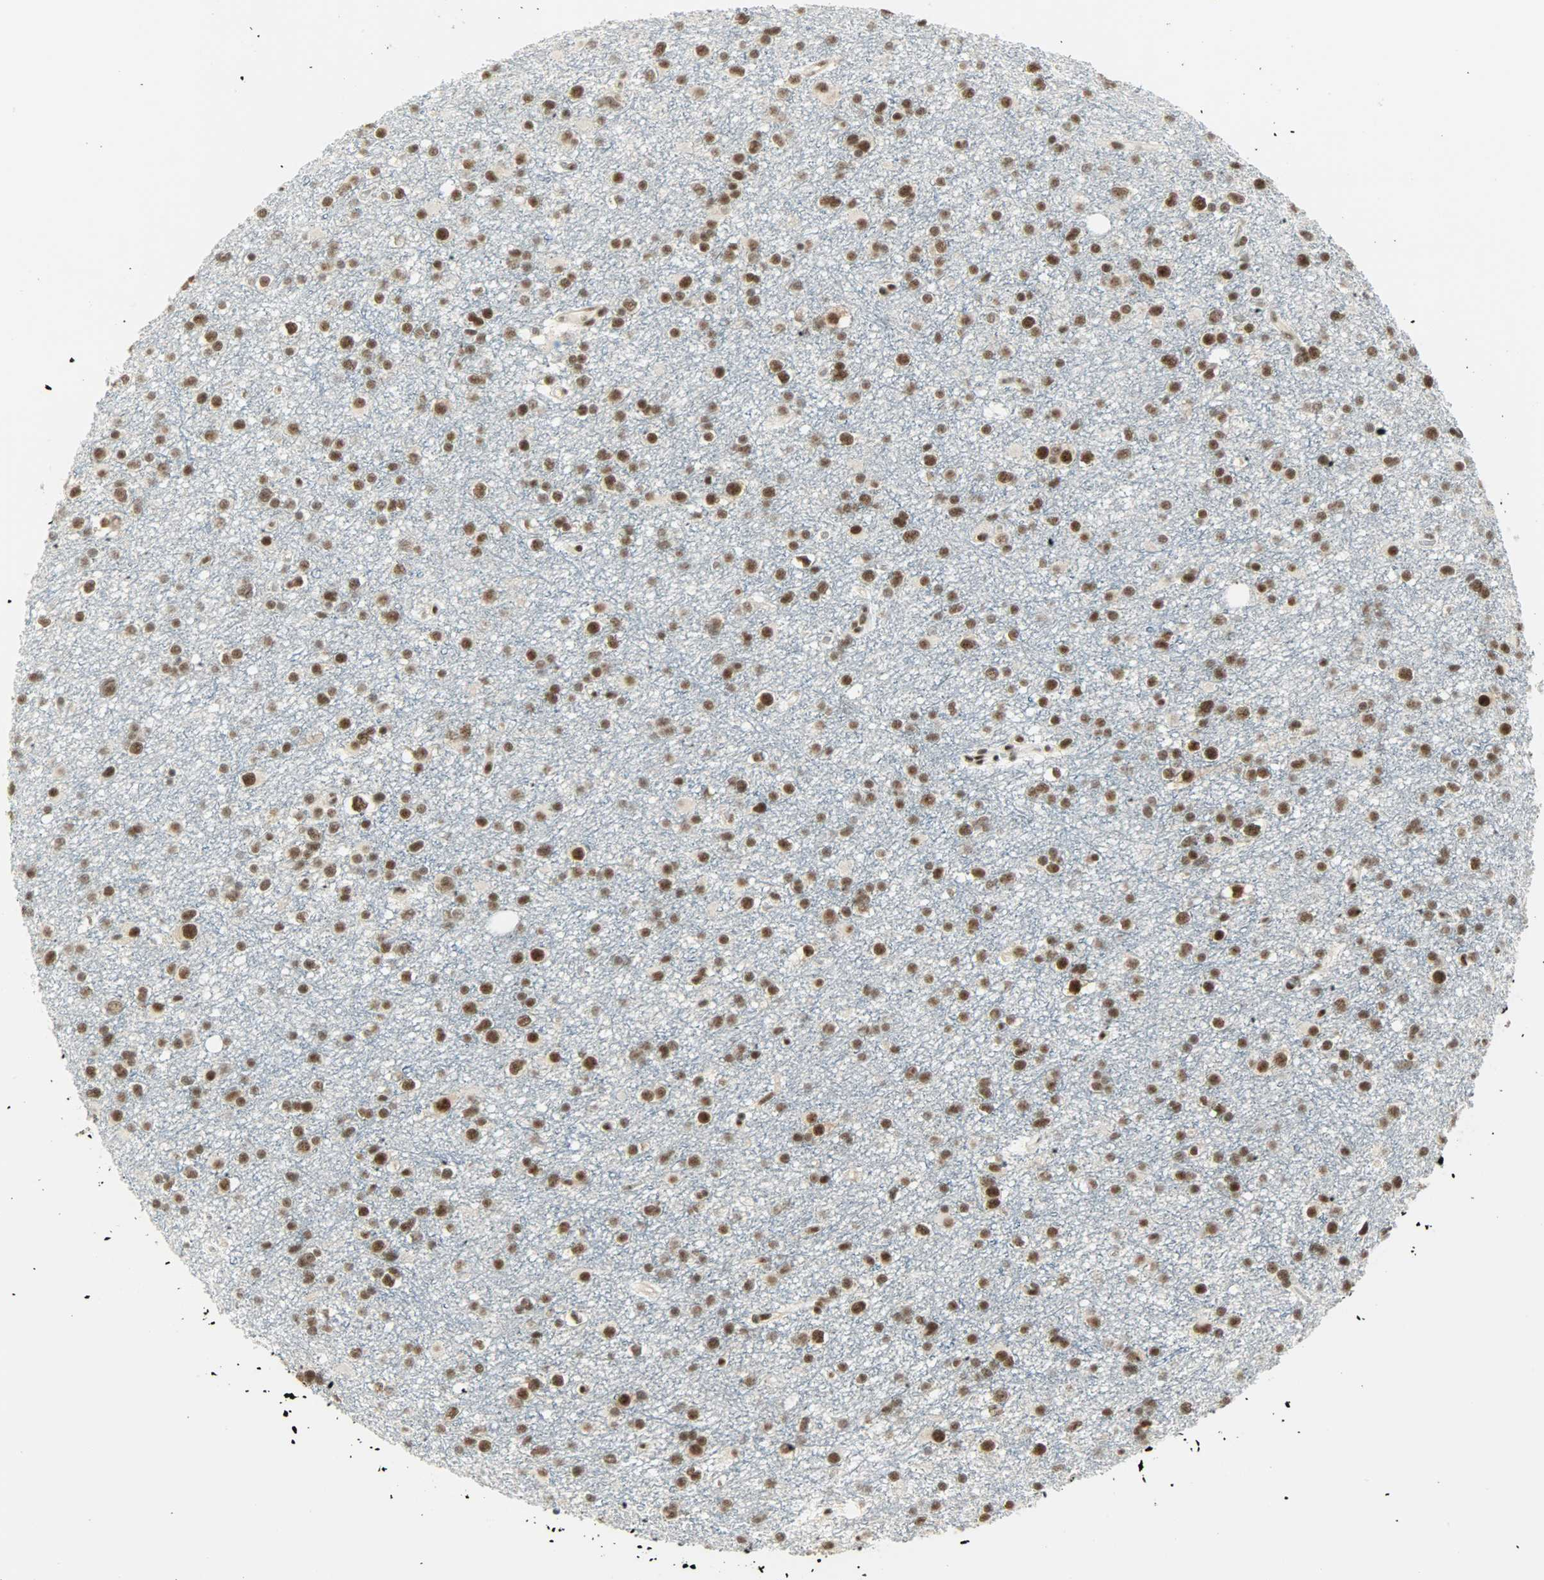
{"staining": {"intensity": "strong", "quantity": ">75%", "location": "nuclear"}, "tissue": "glioma", "cell_type": "Tumor cells", "image_type": "cancer", "snomed": [{"axis": "morphology", "description": "Glioma, malignant, Low grade"}, {"axis": "topography", "description": "Brain"}], "caption": "Human glioma stained for a protein (brown) reveals strong nuclear positive positivity in about >75% of tumor cells.", "gene": "SUGP1", "patient": {"sex": "male", "age": 42}}